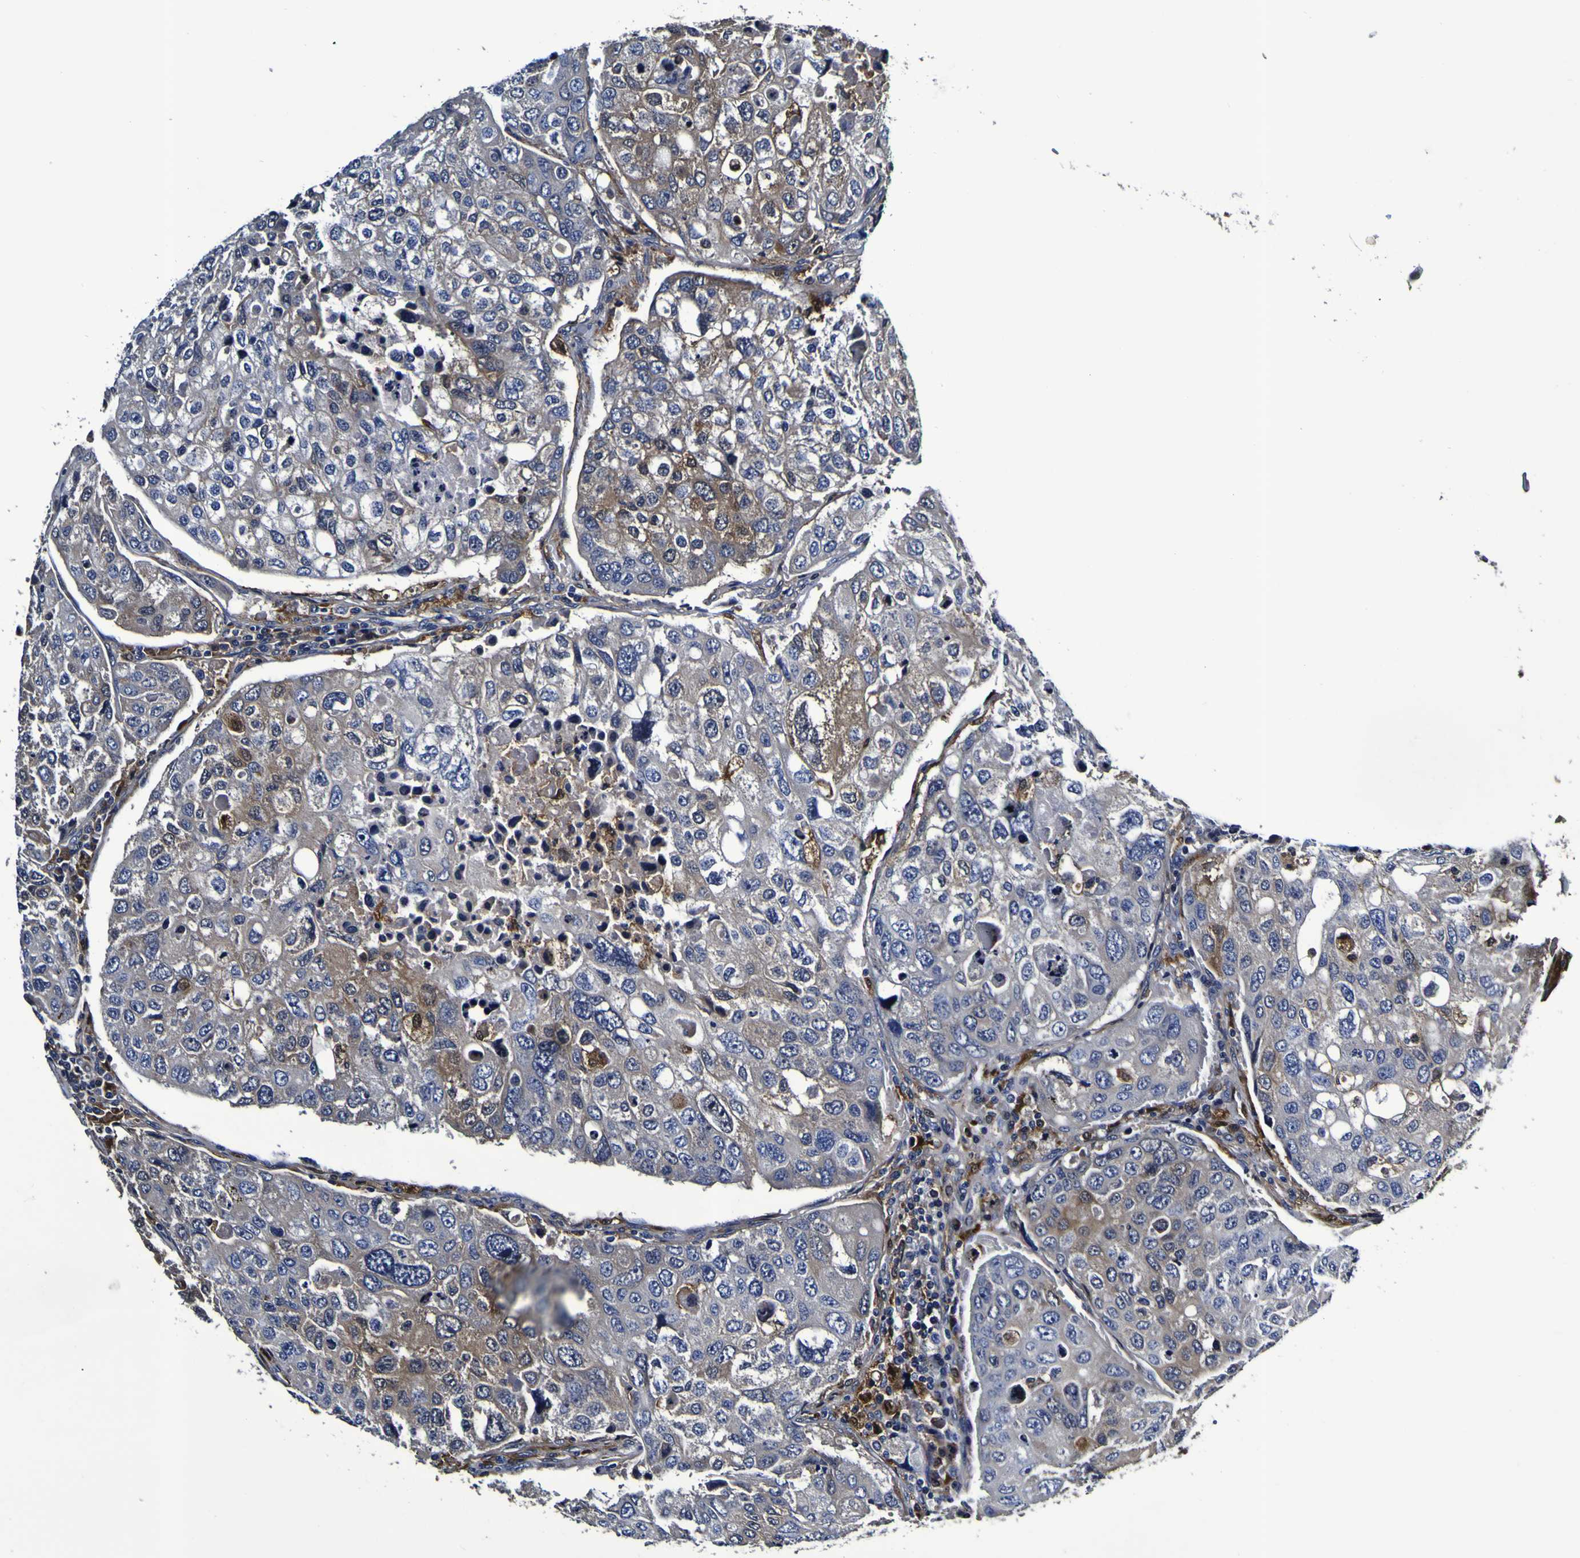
{"staining": {"intensity": "weak", "quantity": "<25%", "location": "cytoplasmic/membranous,nuclear"}, "tissue": "urothelial cancer", "cell_type": "Tumor cells", "image_type": "cancer", "snomed": [{"axis": "morphology", "description": "Urothelial carcinoma, High grade"}, {"axis": "topography", "description": "Lymph node"}, {"axis": "topography", "description": "Urinary bladder"}], "caption": "Protein analysis of high-grade urothelial carcinoma exhibits no significant positivity in tumor cells.", "gene": "GPX1", "patient": {"sex": "male", "age": 51}}